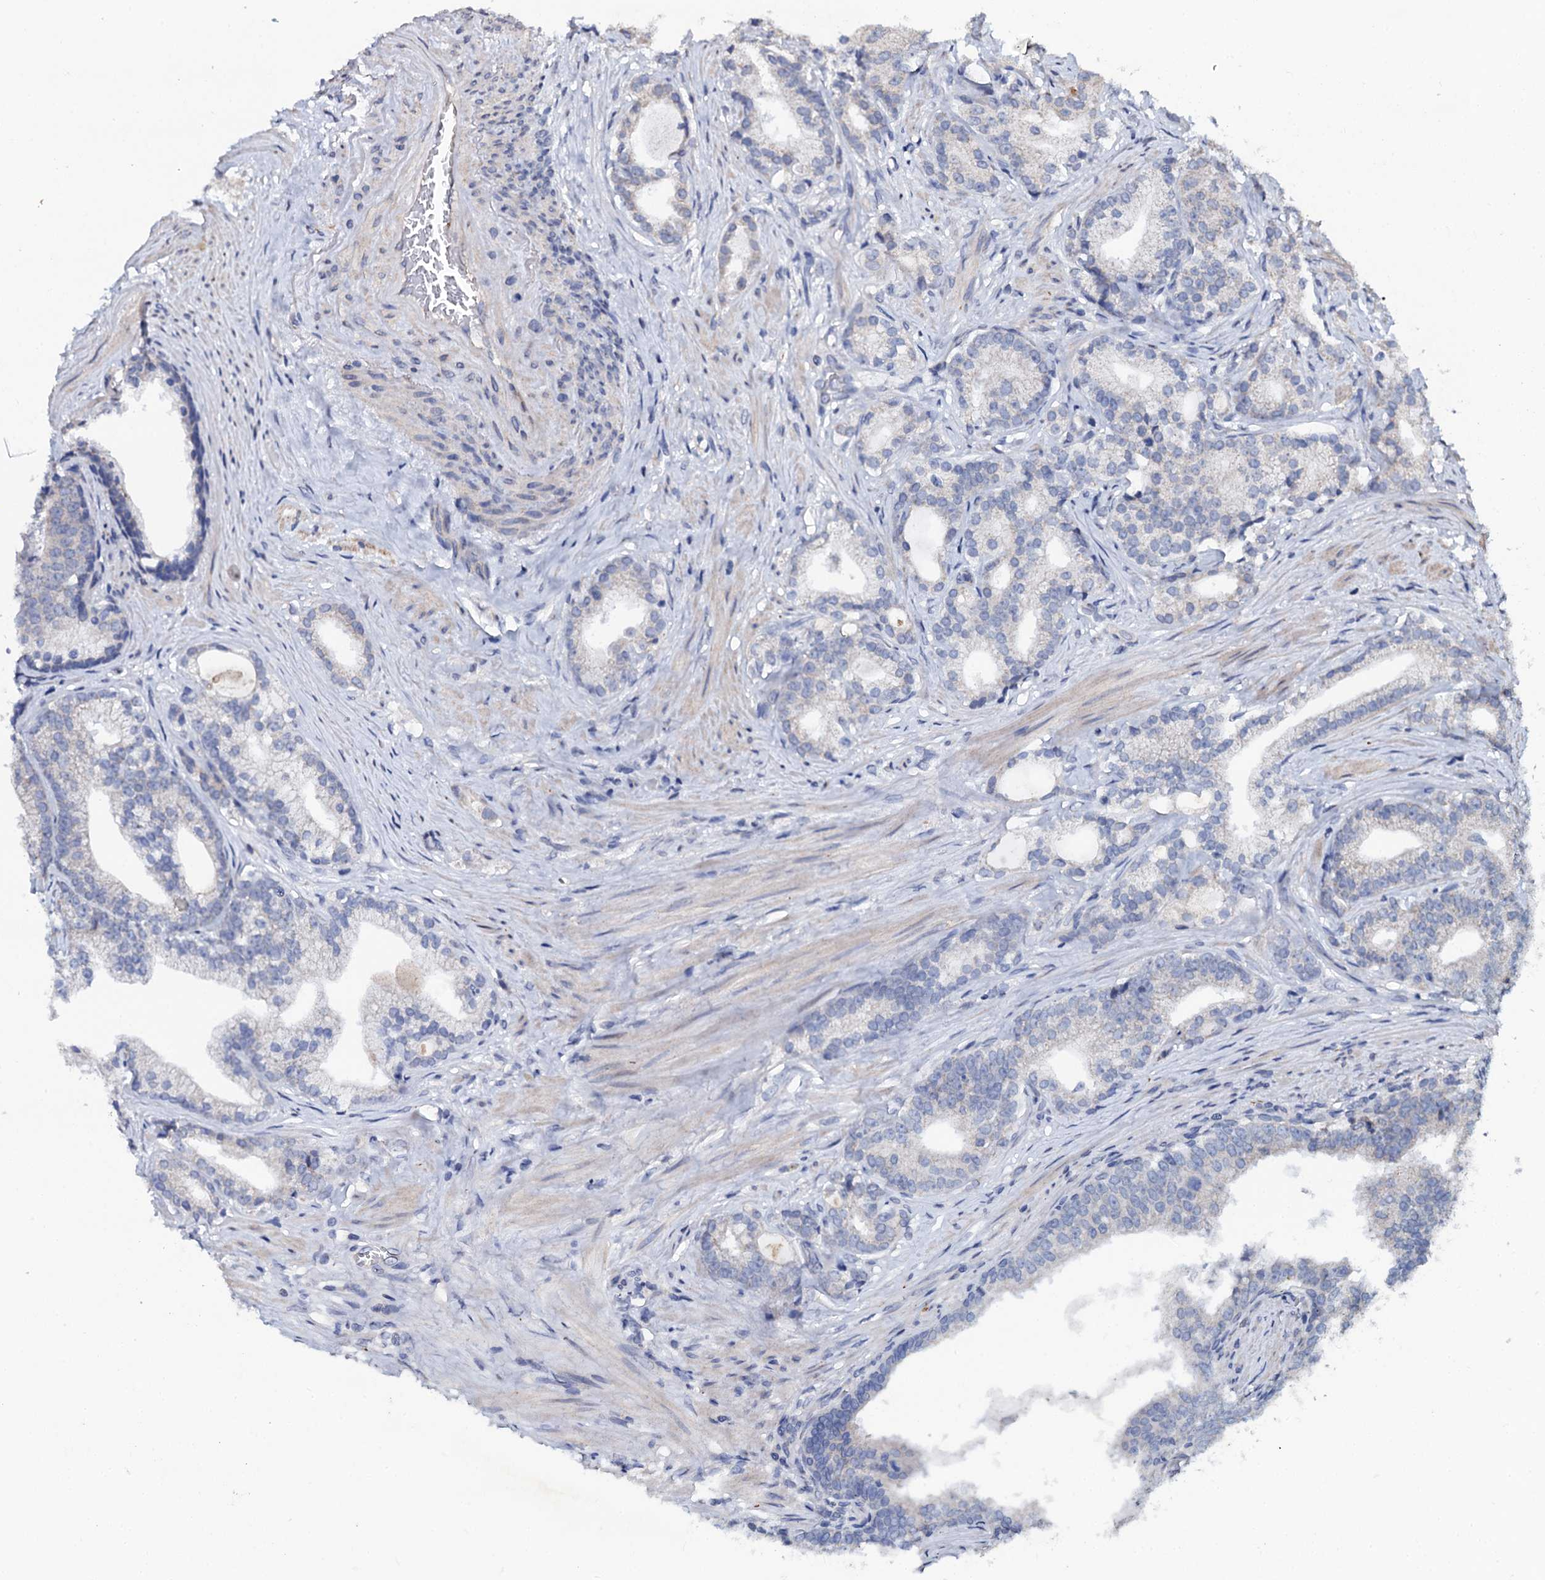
{"staining": {"intensity": "negative", "quantity": "none", "location": "none"}, "tissue": "prostate cancer", "cell_type": "Tumor cells", "image_type": "cancer", "snomed": [{"axis": "morphology", "description": "Adenocarcinoma, Low grade"}, {"axis": "topography", "description": "Prostate"}], "caption": "This is an immunohistochemistry (IHC) micrograph of prostate low-grade adenocarcinoma. There is no staining in tumor cells.", "gene": "SLC37A4", "patient": {"sex": "male", "age": 71}}